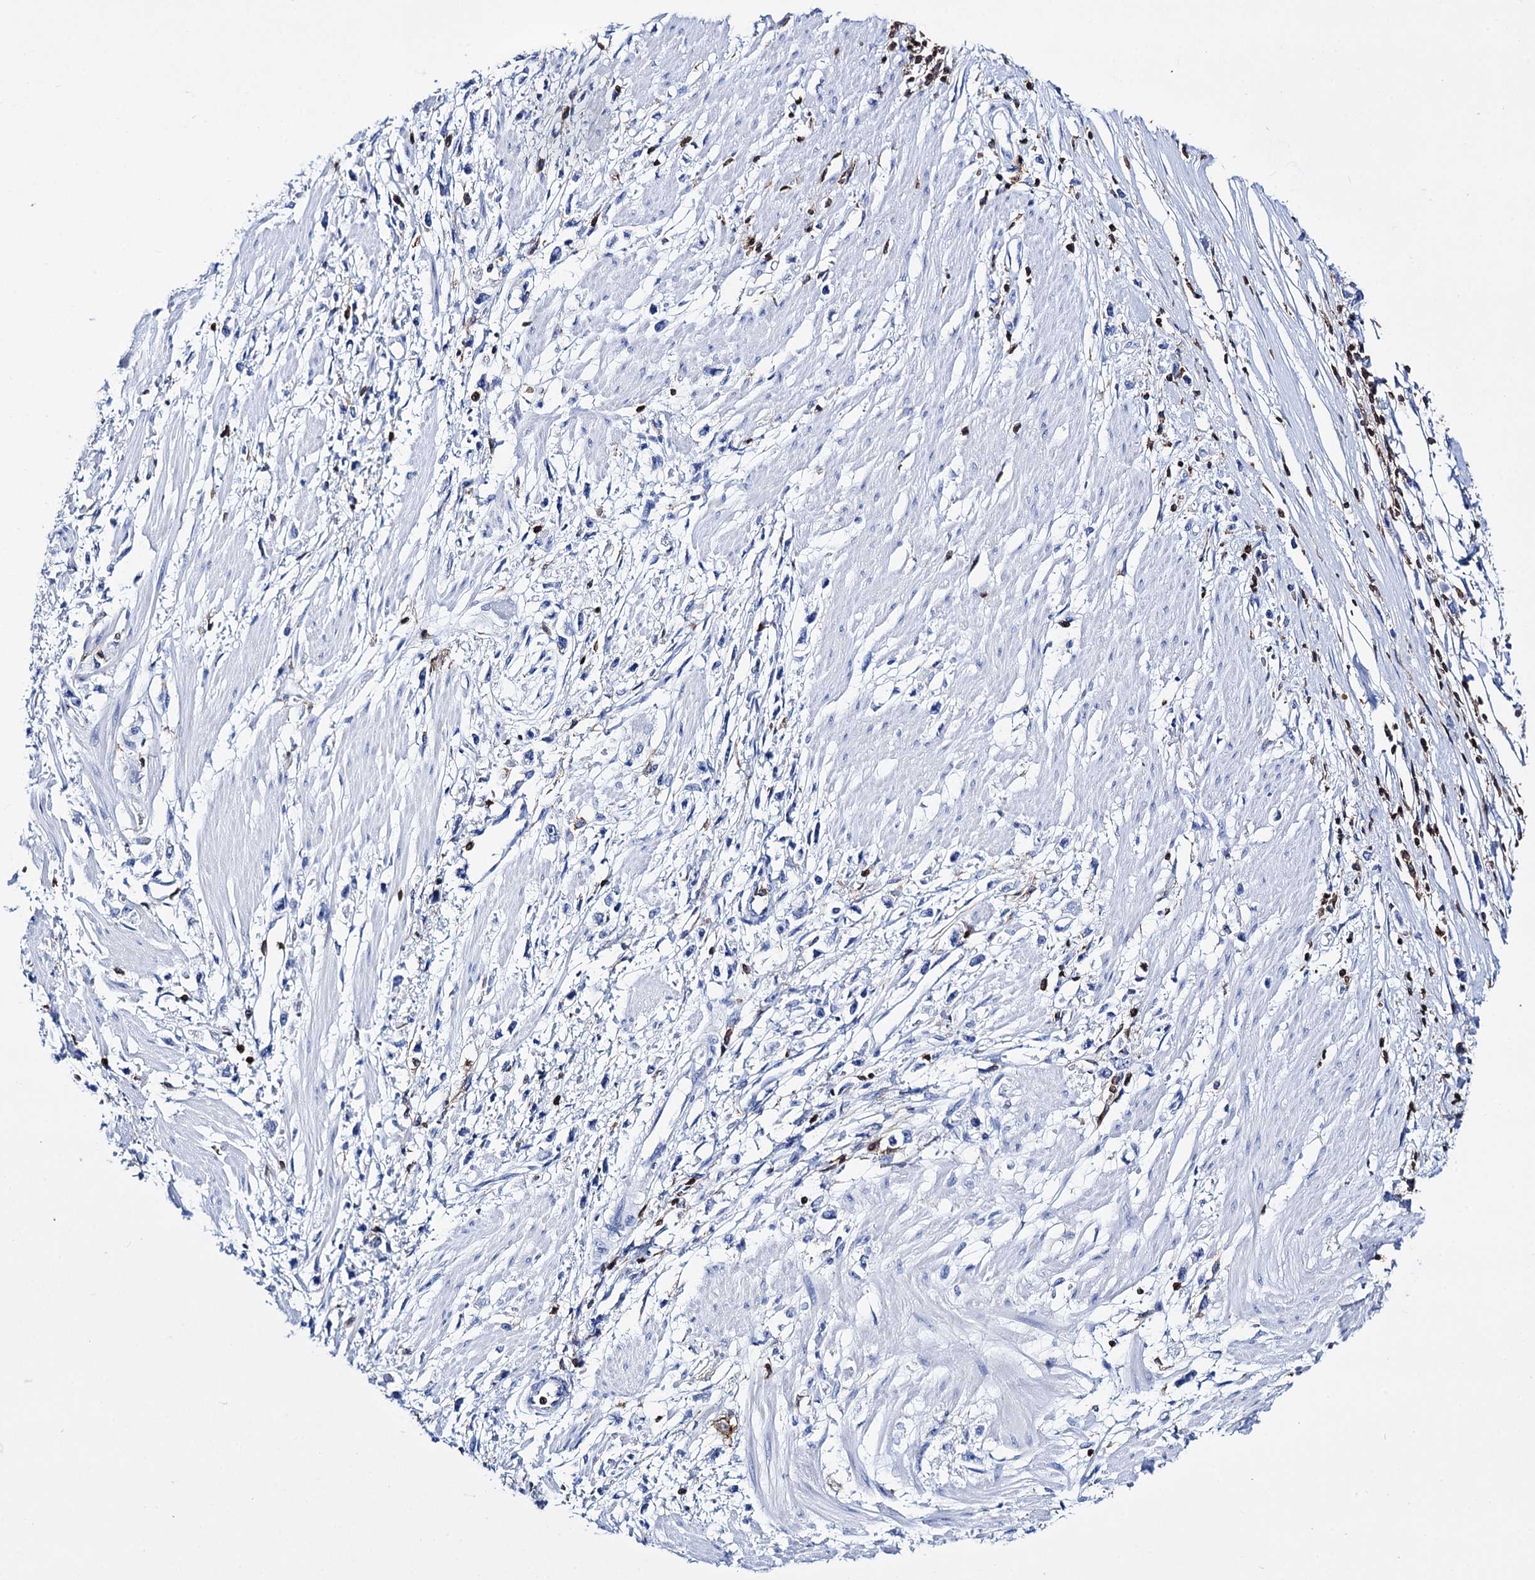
{"staining": {"intensity": "negative", "quantity": "none", "location": "none"}, "tissue": "stomach cancer", "cell_type": "Tumor cells", "image_type": "cancer", "snomed": [{"axis": "morphology", "description": "Adenocarcinoma, NOS"}, {"axis": "topography", "description": "Stomach"}], "caption": "The immunohistochemistry (IHC) image has no significant positivity in tumor cells of stomach cancer (adenocarcinoma) tissue.", "gene": "DEF6", "patient": {"sex": "female", "age": 59}}